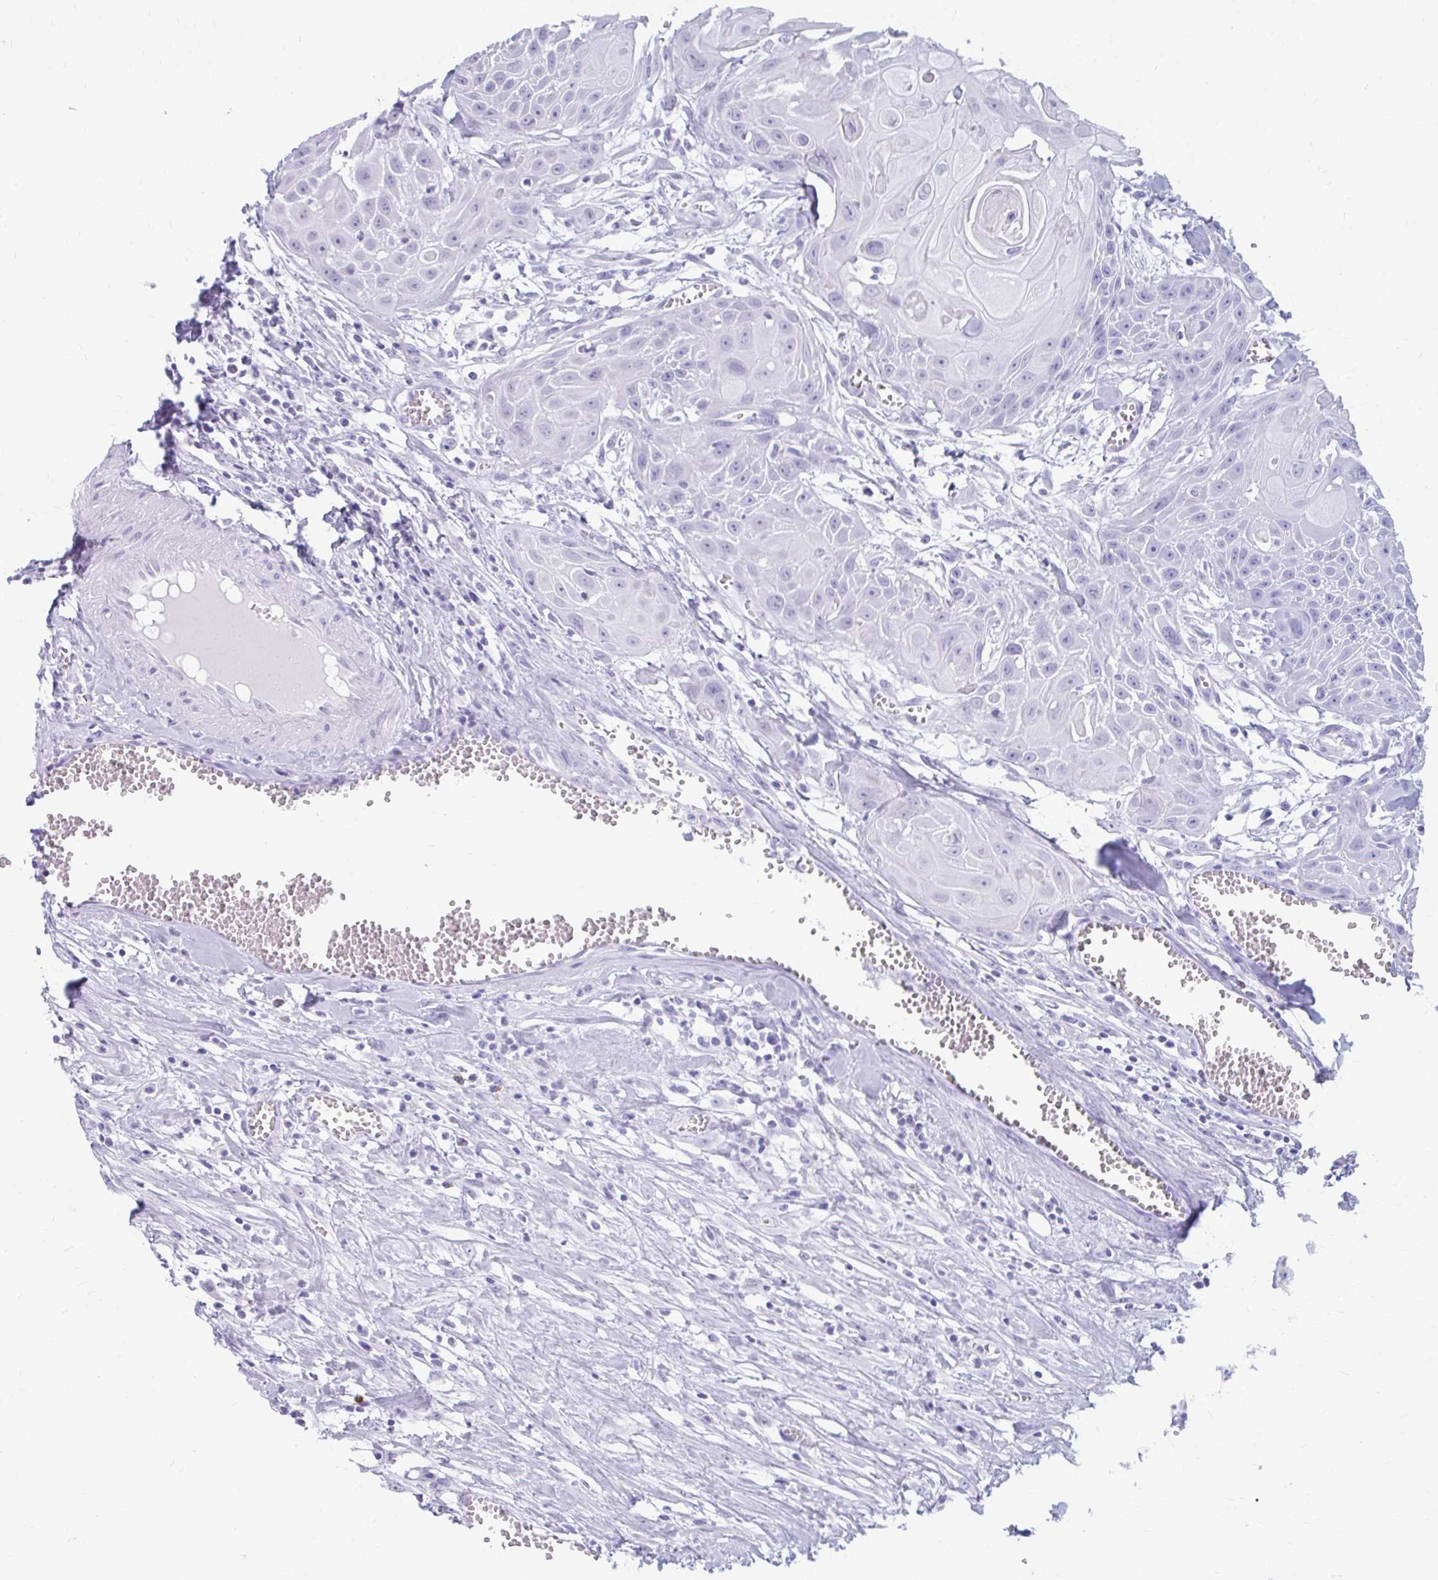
{"staining": {"intensity": "negative", "quantity": "none", "location": "none"}, "tissue": "head and neck cancer", "cell_type": "Tumor cells", "image_type": "cancer", "snomed": [{"axis": "morphology", "description": "Squamous cell carcinoma, NOS"}, {"axis": "topography", "description": "Lymph node"}, {"axis": "topography", "description": "Salivary gland"}, {"axis": "topography", "description": "Head-Neck"}], "caption": "Human head and neck cancer stained for a protein using immunohistochemistry exhibits no positivity in tumor cells.", "gene": "RGS16", "patient": {"sex": "female", "age": 74}}